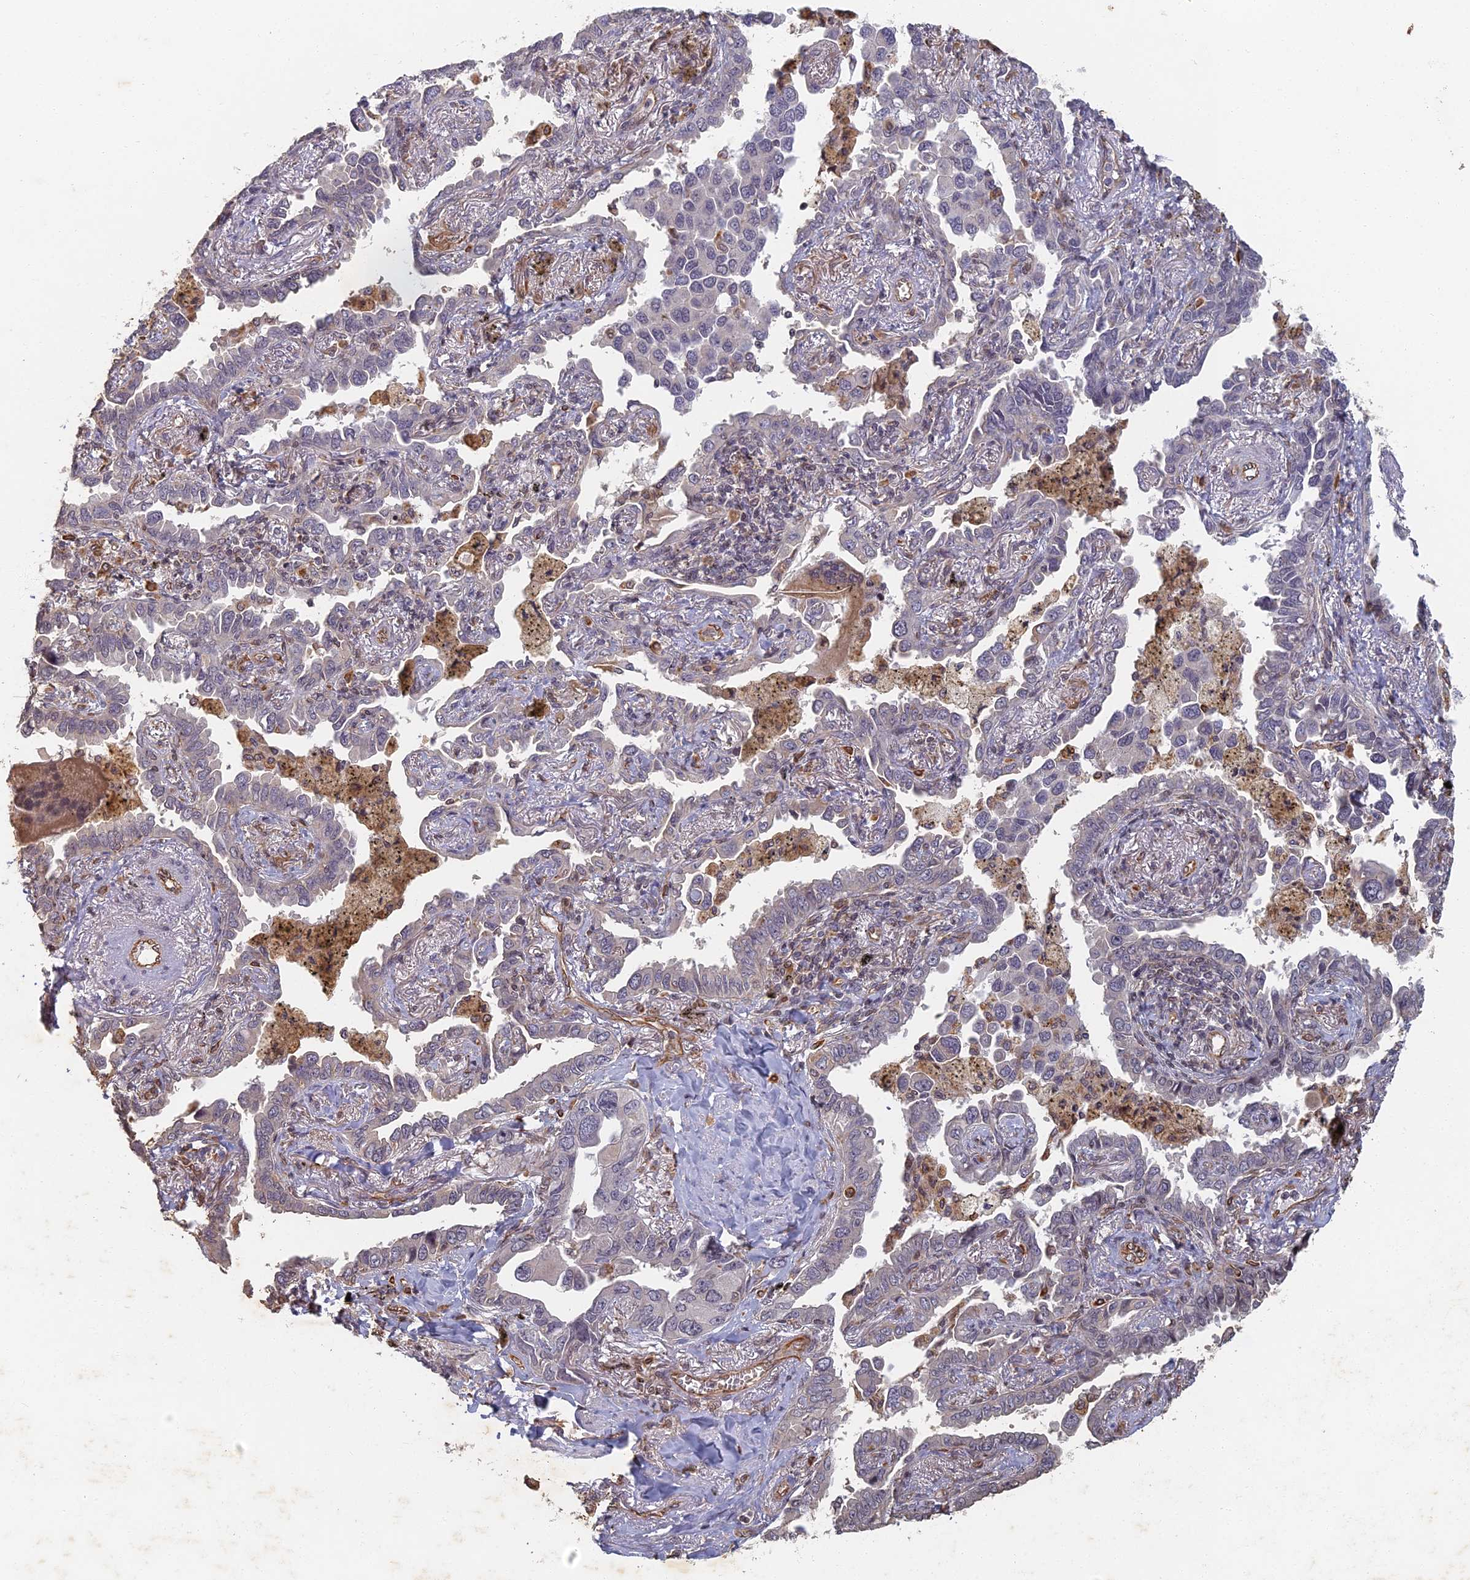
{"staining": {"intensity": "negative", "quantity": "none", "location": "none"}, "tissue": "lung cancer", "cell_type": "Tumor cells", "image_type": "cancer", "snomed": [{"axis": "morphology", "description": "Adenocarcinoma, NOS"}, {"axis": "topography", "description": "Lung"}], "caption": "A high-resolution image shows immunohistochemistry staining of lung cancer, which reveals no significant expression in tumor cells.", "gene": "ABCB10", "patient": {"sex": "male", "age": 67}}